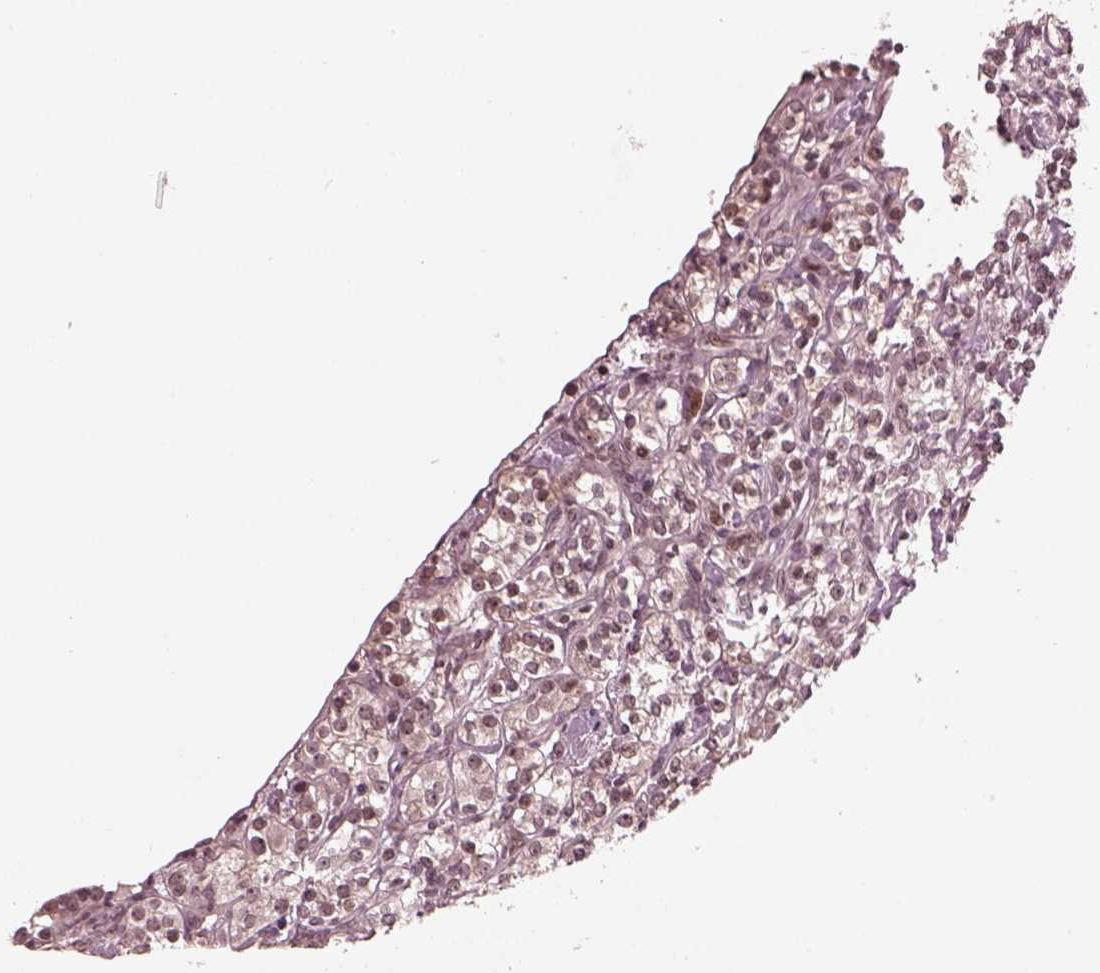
{"staining": {"intensity": "moderate", "quantity": "25%-75%", "location": "nuclear"}, "tissue": "renal cancer", "cell_type": "Tumor cells", "image_type": "cancer", "snomed": [{"axis": "morphology", "description": "Adenocarcinoma, NOS"}, {"axis": "topography", "description": "Kidney"}], "caption": "Renal adenocarcinoma stained for a protein exhibits moderate nuclear positivity in tumor cells.", "gene": "TRIB3", "patient": {"sex": "male", "age": 77}}